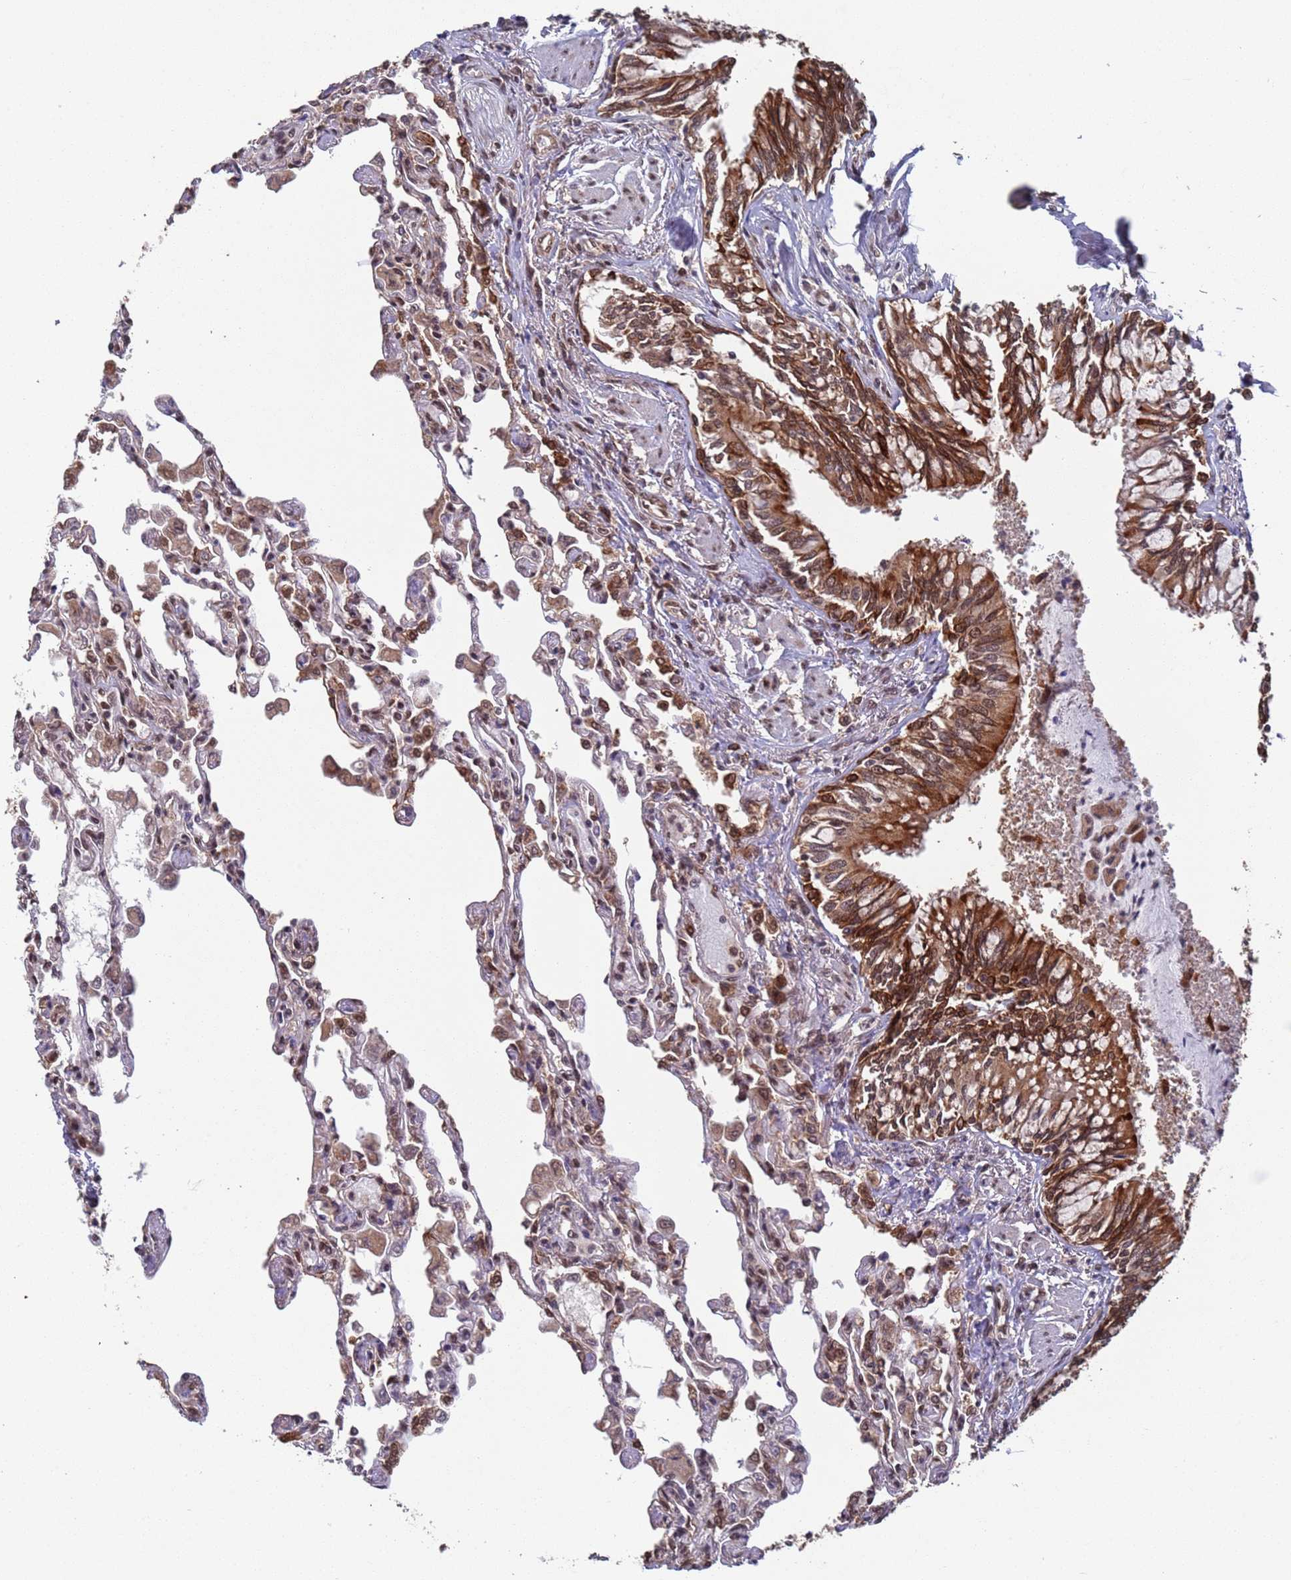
{"staining": {"intensity": "moderate", "quantity": "25%-75%", "location": "cytoplasmic/membranous,nuclear"}, "tissue": "lung", "cell_type": "Alveolar cells", "image_type": "normal", "snomed": [{"axis": "morphology", "description": "Normal tissue, NOS"}, {"axis": "topography", "description": "Bronchus"}, {"axis": "topography", "description": "Lung"}], "caption": "Protein staining reveals moderate cytoplasmic/membranous,nuclear expression in approximately 25%-75% of alveolar cells in unremarkable lung.", "gene": "FUBP3", "patient": {"sex": "female", "age": 49}}